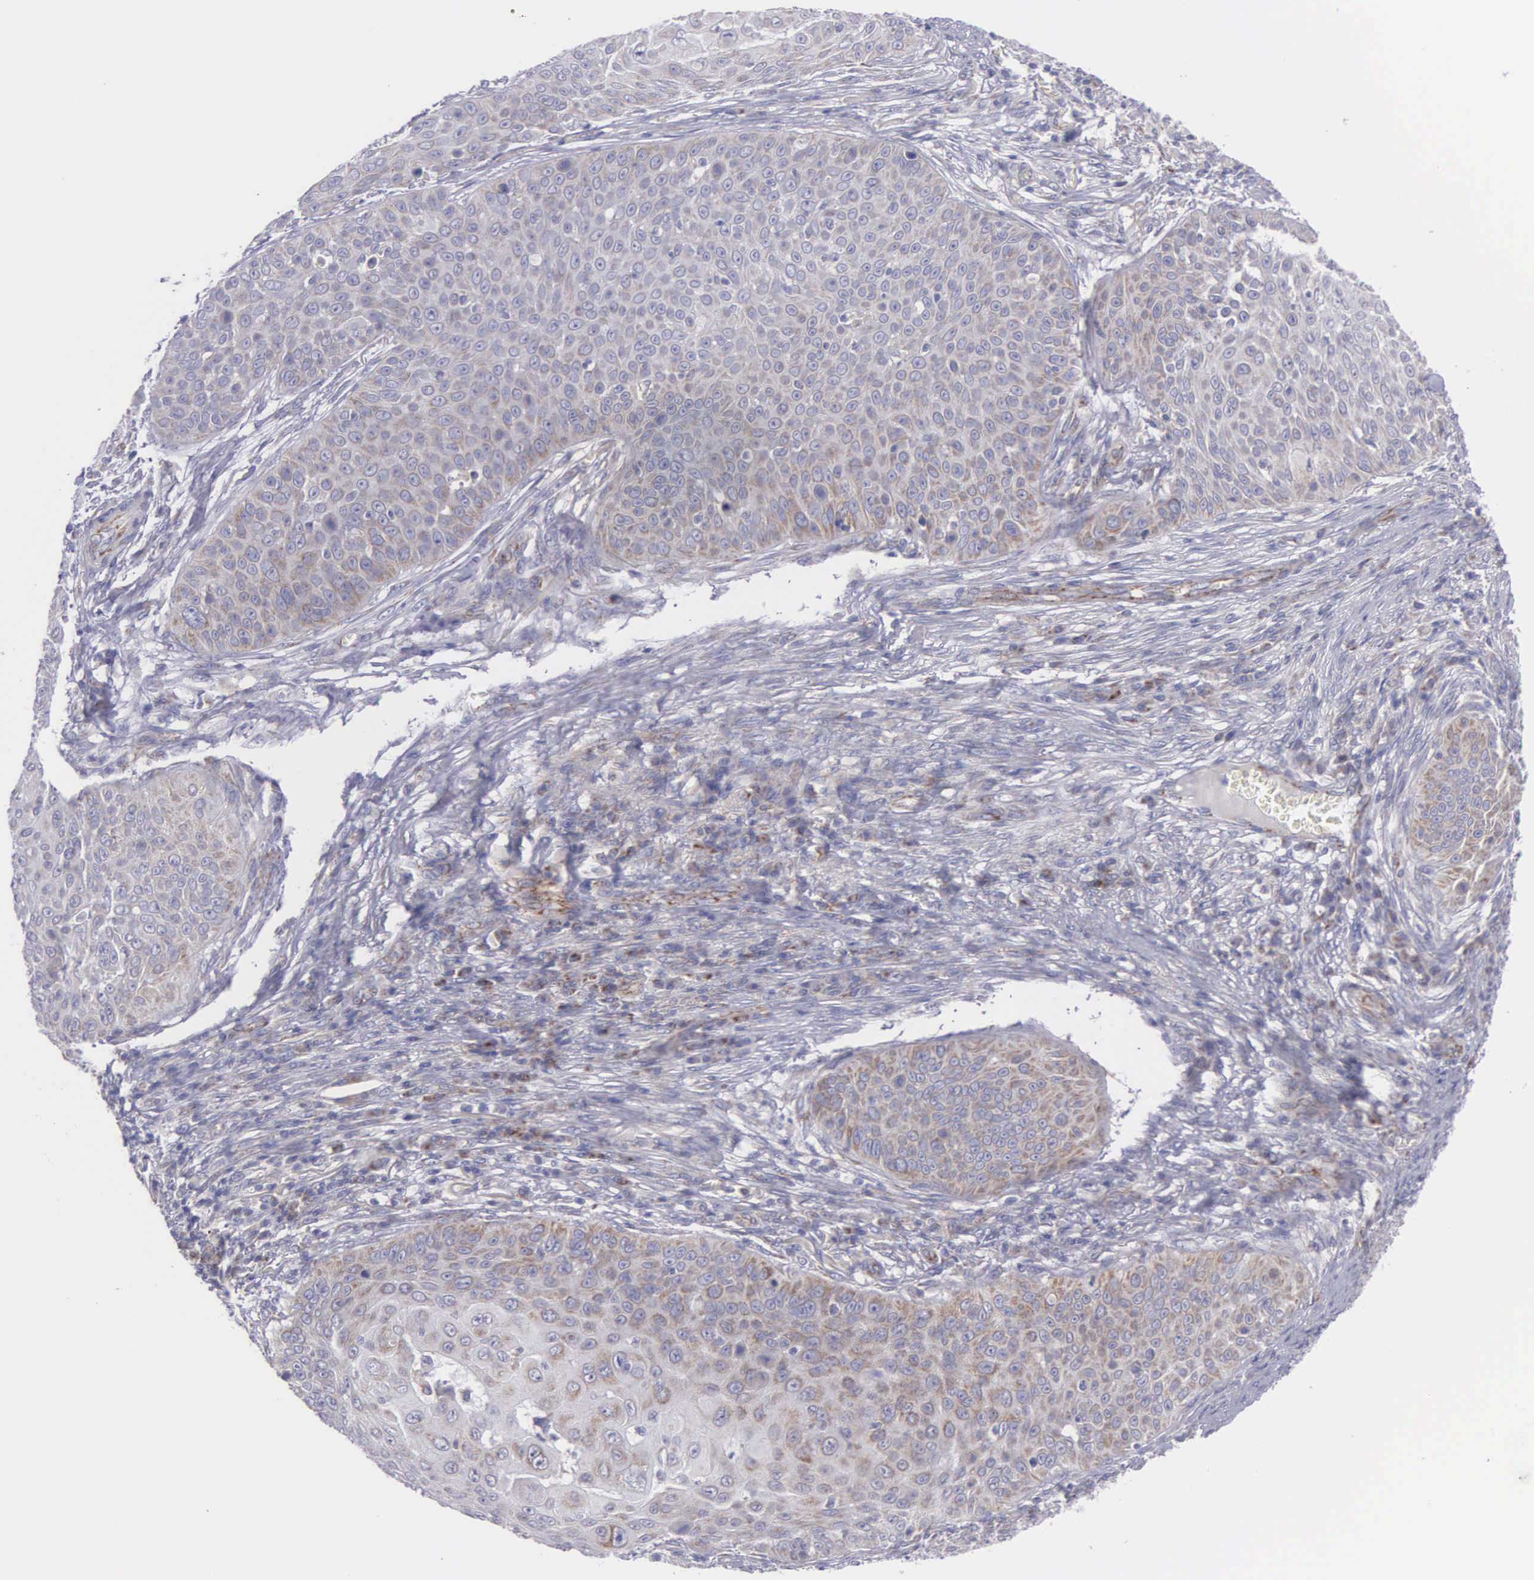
{"staining": {"intensity": "weak", "quantity": "25%-75%", "location": "cytoplasmic/membranous"}, "tissue": "skin cancer", "cell_type": "Tumor cells", "image_type": "cancer", "snomed": [{"axis": "morphology", "description": "Squamous cell carcinoma, NOS"}, {"axis": "topography", "description": "Skin"}], "caption": "A low amount of weak cytoplasmic/membranous positivity is identified in approximately 25%-75% of tumor cells in skin cancer tissue.", "gene": "SYNJ2BP", "patient": {"sex": "male", "age": 82}}